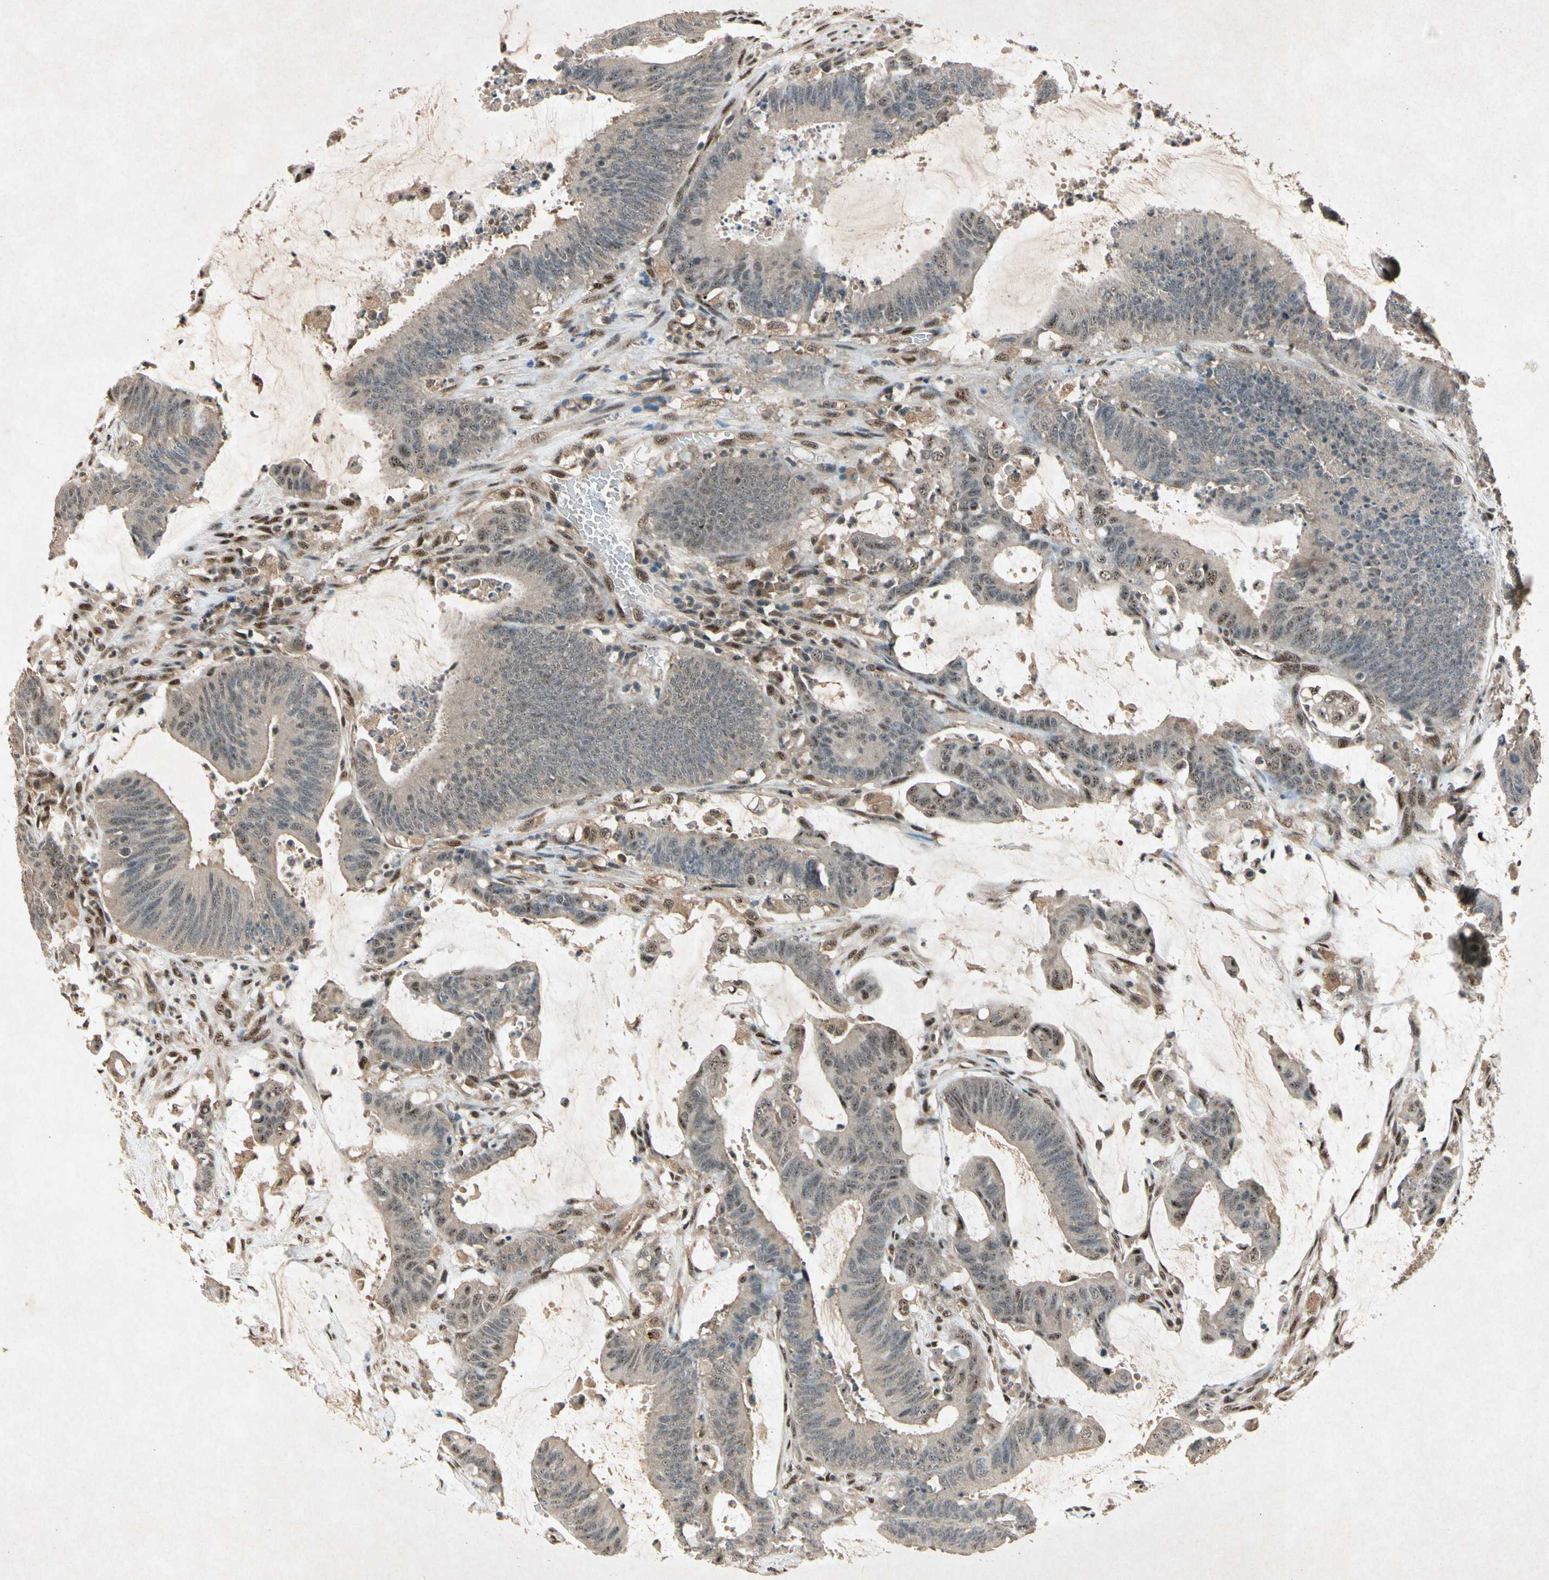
{"staining": {"intensity": "weak", "quantity": ">75%", "location": "cytoplasmic/membranous,nuclear"}, "tissue": "colorectal cancer", "cell_type": "Tumor cells", "image_type": "cancer", "snomed": [{"axis": "morphology", "description": "Adenocarcinoma, NOS"}, {"axis": "topography", "description": "Rectum"}], "caption": "About >75% of tumor cells in human colorectal cancer demonstrate weak cytoplasmic/membranous and nuclear protein positivity as visualized by brown immunohistochemical staining.", "gene": "PML", "patient": {"sex": "female", "age": 66}}